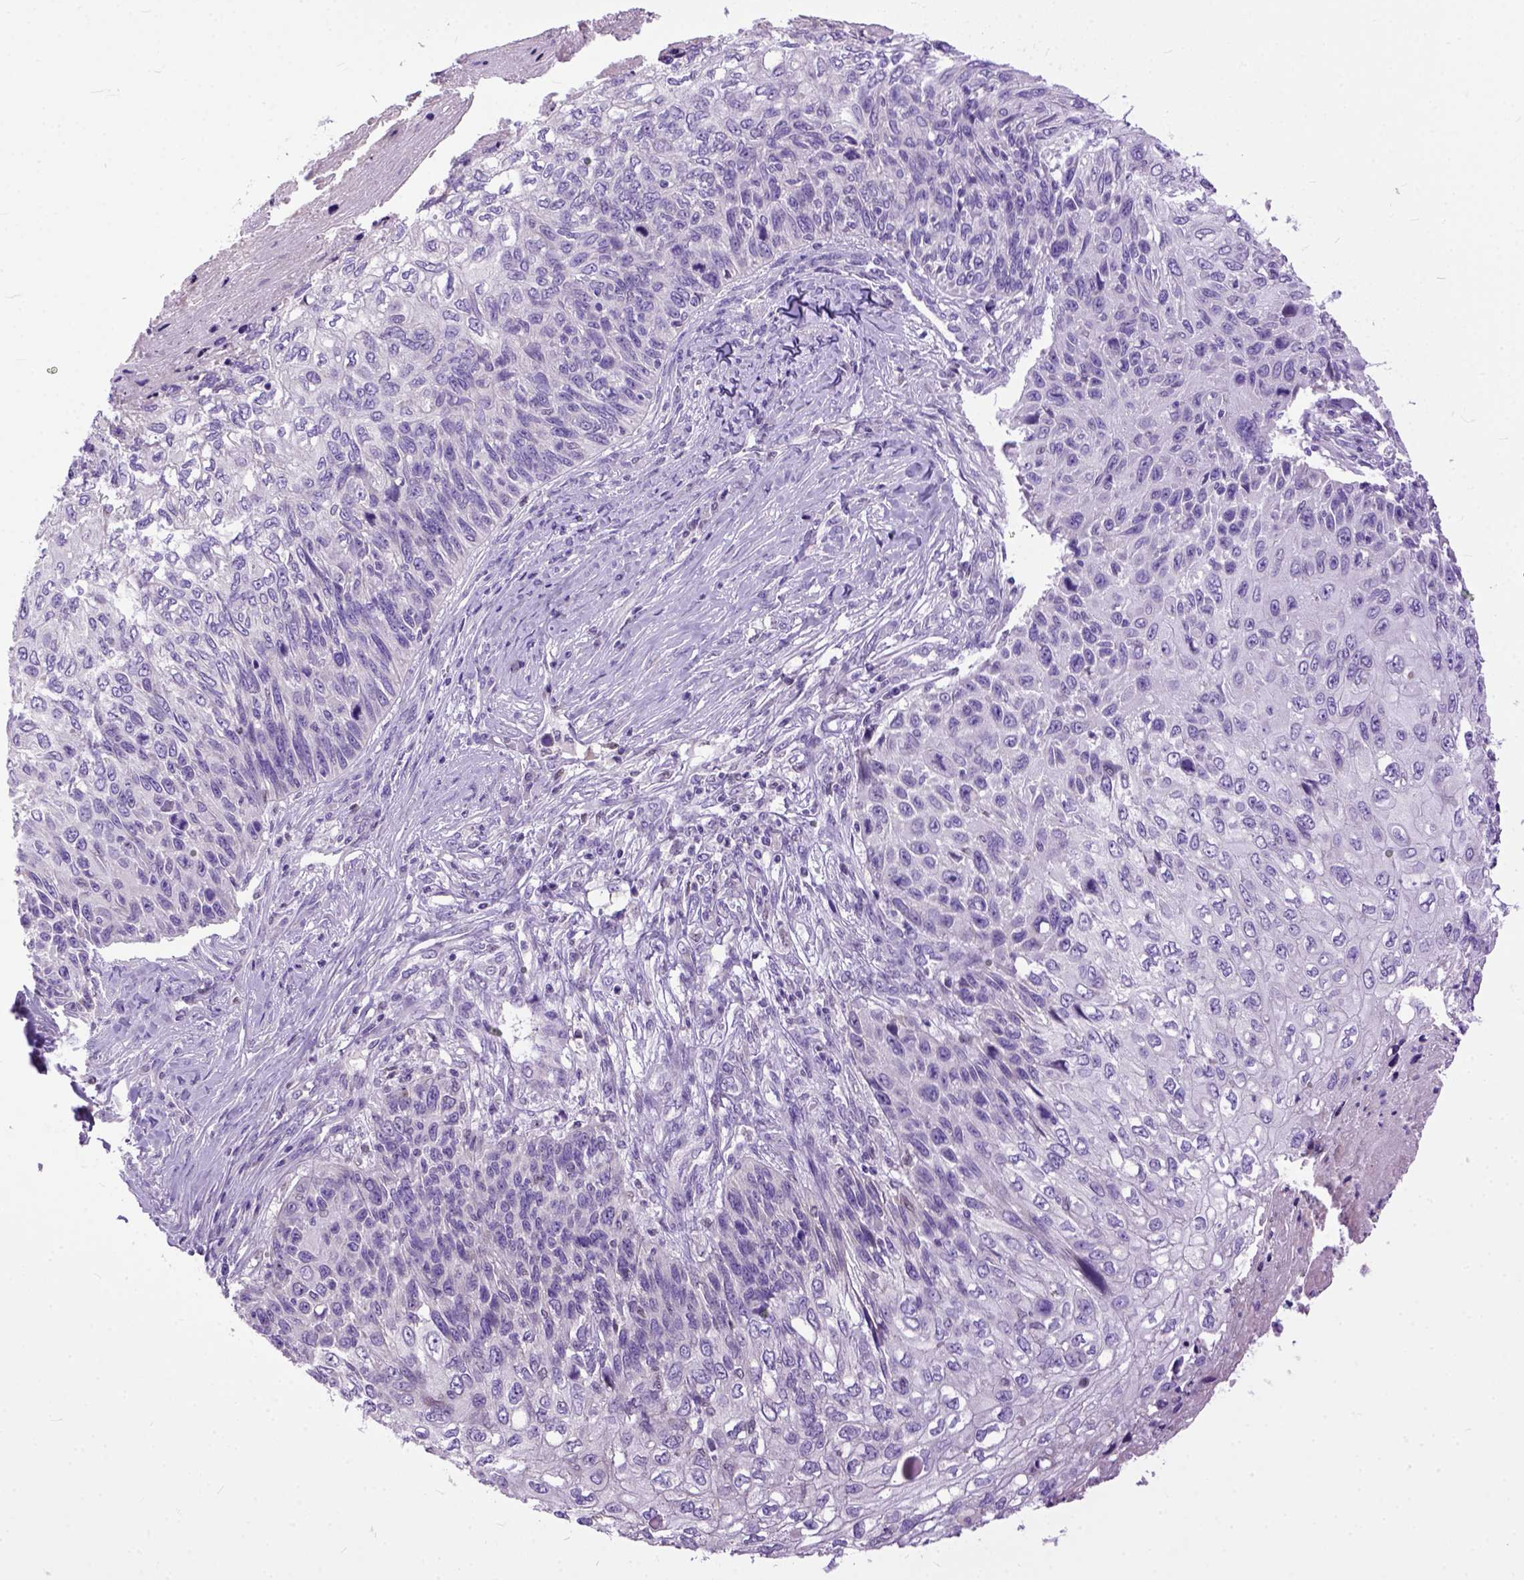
{"staining": {"intensity": "negative", "quantity": "none", "location": "none"}, "tissue": "skin cancer", "cell_type": "Tumor cells", "image_type": "cancer", "snomed": [{"axis": "morphology", "description": "Squamous cell carcinoma, NOS"}, {"axis": "topography", "description": "Skin"}], "caption": "Immunohistochemistry (IHC) micrograph of skin squamous cell carcinoma stained for a protein (brown), which reveals no staining in tumor cells. (Brightfield microscopy of DAB immunohistochemistry (IHC) at high magnification).", "gene": "CRB1", "patient": {"sex": "male", "age": 92}}